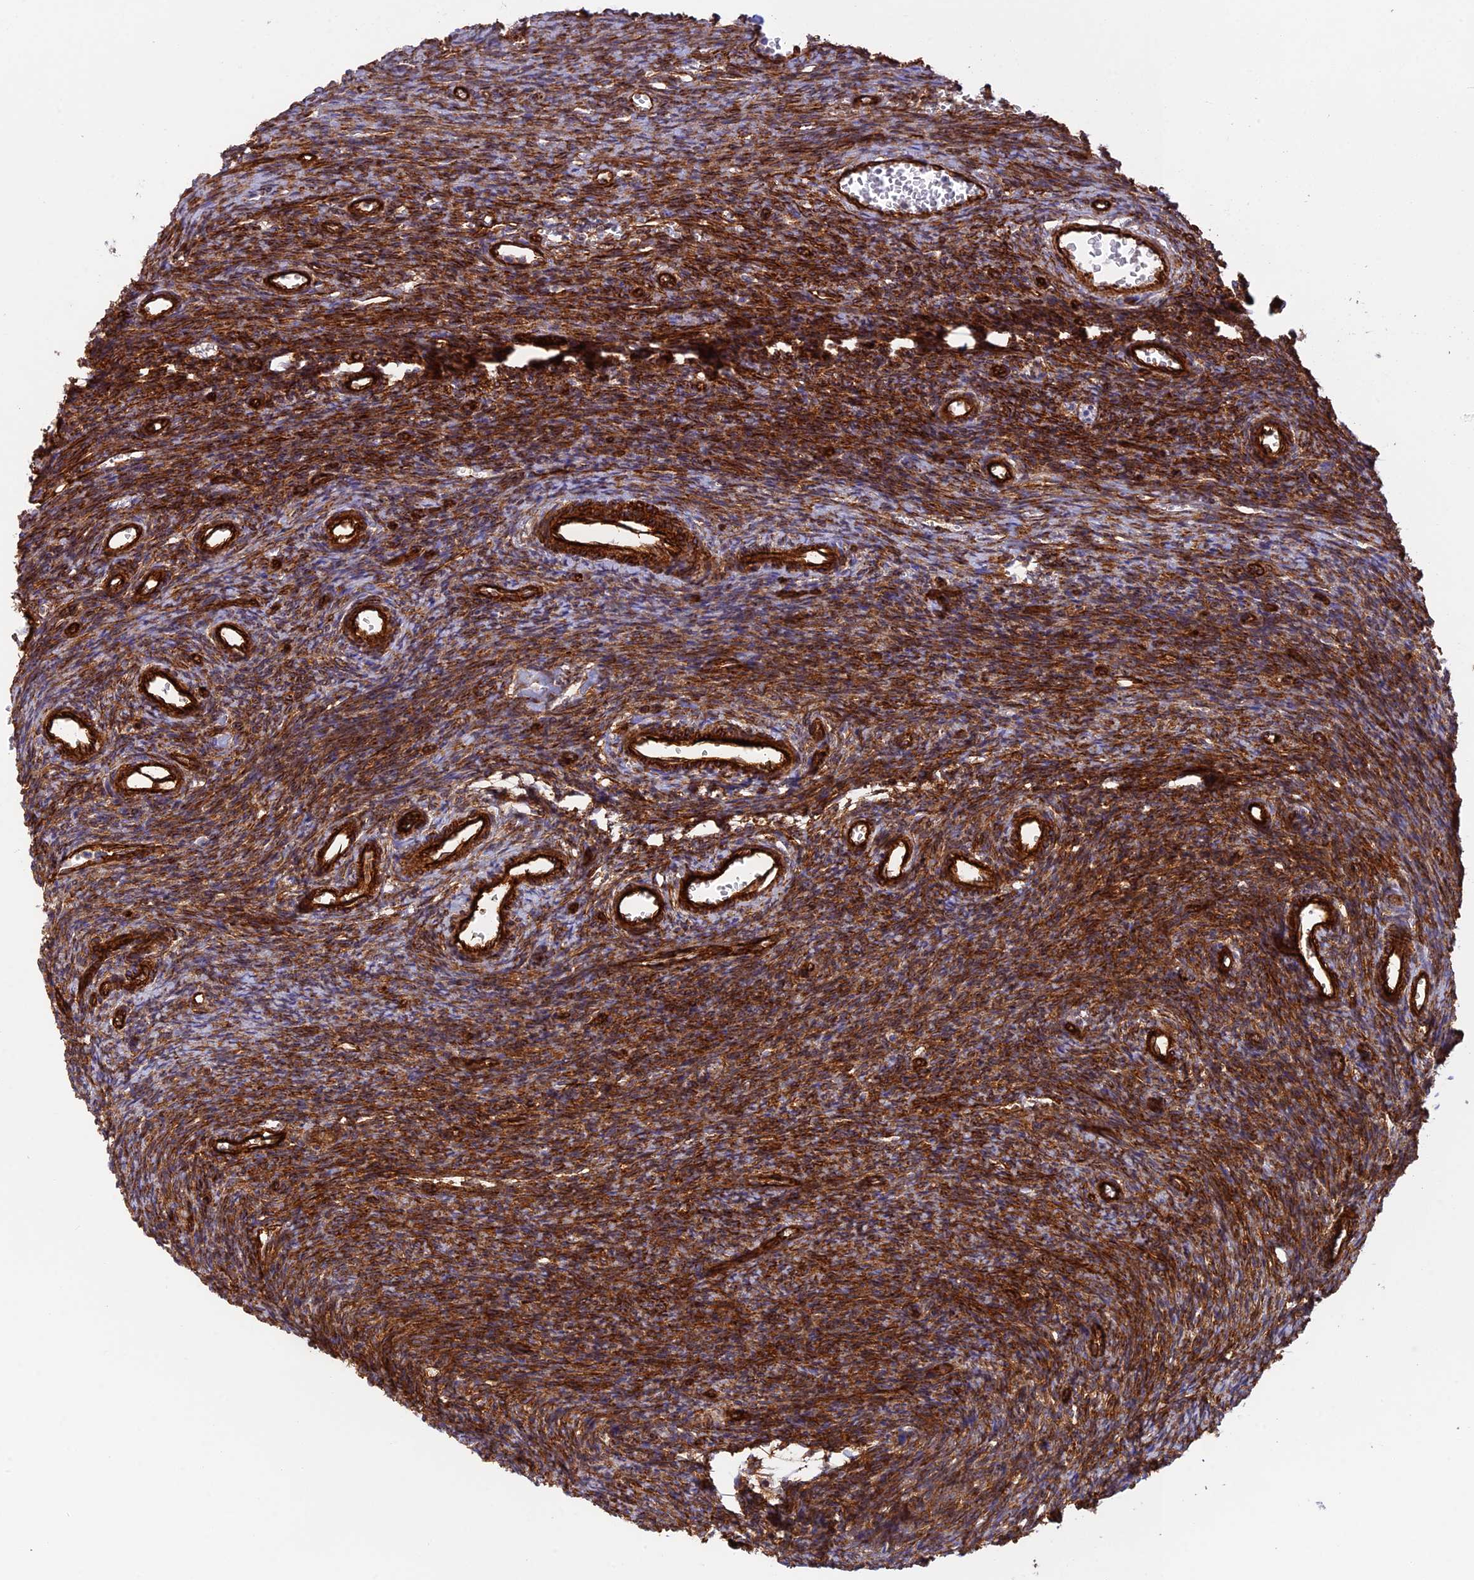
{"staining": {"intensity": "strong", "quantity": ">75%", "location": "cytoplasmic/membranous"}, "tissue": "ovary", "cell_type": "Ovarian stroma cells", "image_type": "normal", "snomed": [{"axis": "morphology", "description": "Normal tissue, NOS"}, {"axis": "topography", "description": "Ovary"}], "caption": "Immunohistochemistry image of normal ovary: ovary stained using immunohistochemistry (IHC) exhibits high levels of strong protein expression localized specifically in the cytoplasmic/membranous of ovarian stroma cells, appearing as a cytoplasmic/membranous brown color.", "gene": "MYO9A", "patient": {"sex": "female", "age": 39}}